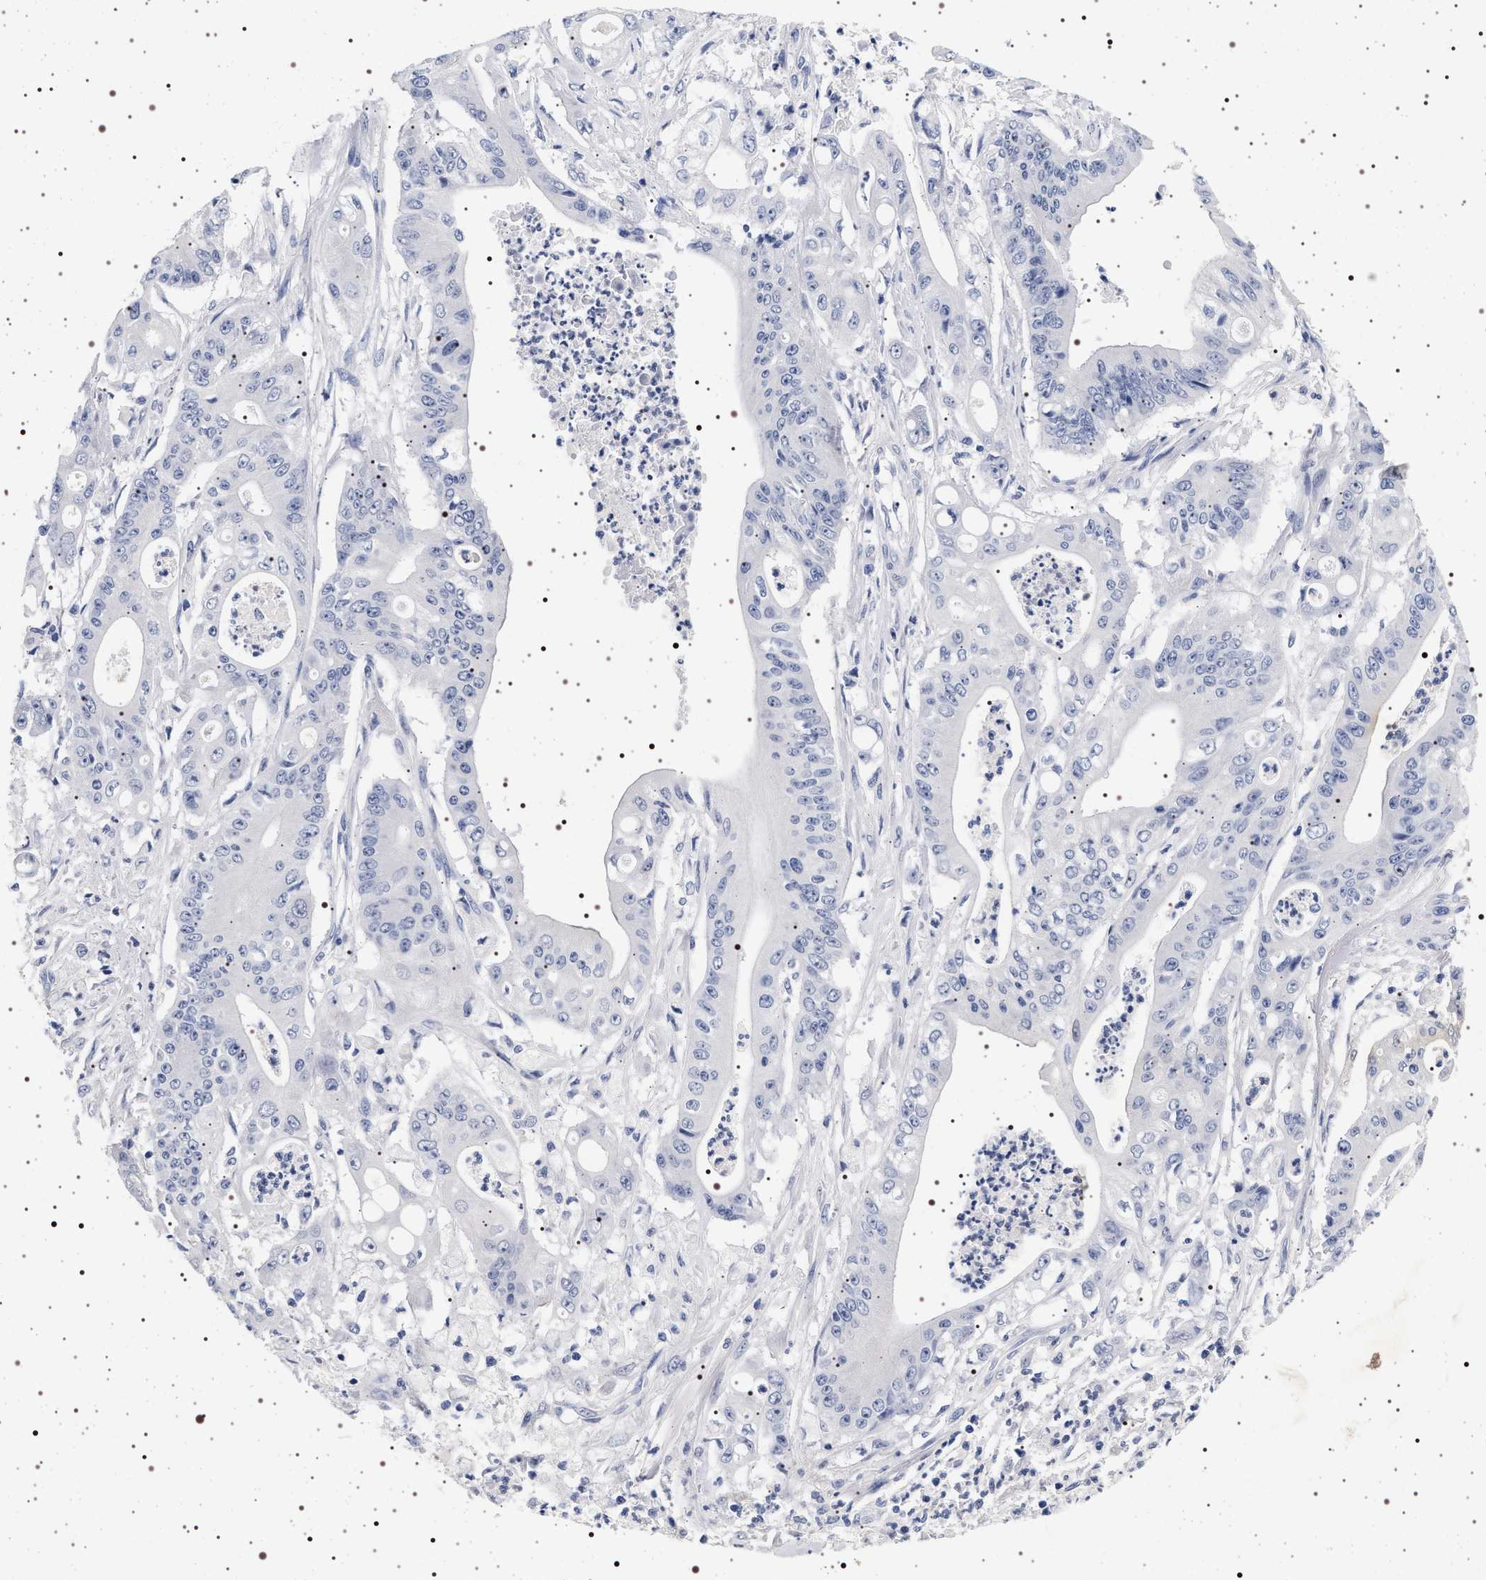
{"staining": {"intensity": "negative", "quantity": "none", "location": "none"}, "tissue": "pancreatic cancer", "cell_type": "Tumor cells", "image_type": "cancer", "snomed": [{"axis": "morphology", "description": "Normal tissue, NOS"}, {"axis": "topography", "description": "Lymph node"}], "caption": "There is no significant staining in tumor cells of pancreatic cancer.", "gene": "MAPK10", "patient": {"sex": "male", "age": 62}}